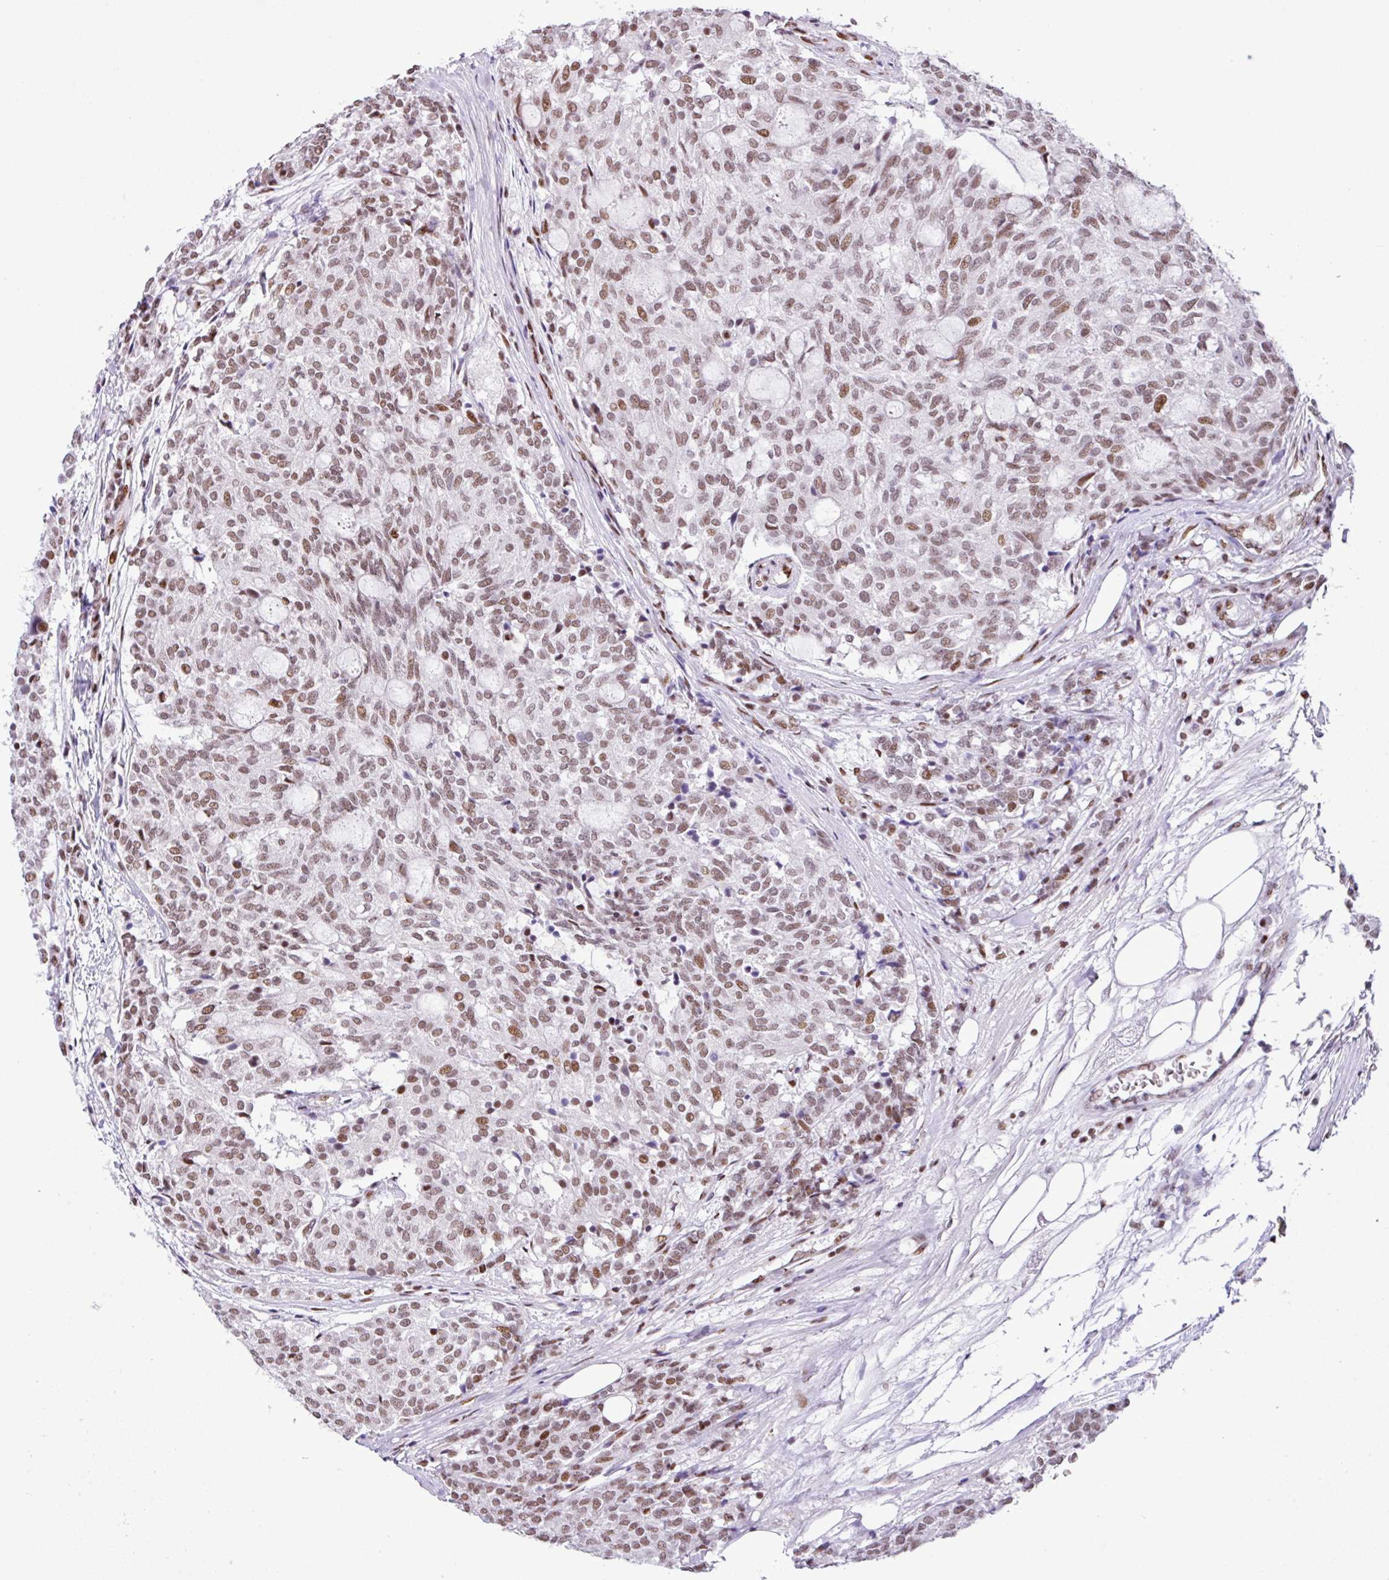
{"staining": {"intensity": "moderate", "quantity": ">75%", "location": "nuclear"}, "tissue": "carcinoid", "cell_type": "Tumor cells", "image_type": "cancer", "snomed": [{"axis": "morphology", "description": "Carcinoid, malignant, NOS"}, {"axis": "topography", "description": "Pancreas"}], "caption": "A photomicrograph showing moderate nuclear expression in about >75% of tumor cells in malignant carcinoid, as visualized by brown immunohistochemical staining.", "gene": "RARG", "patient": {"sex": "female", "age": 54}}